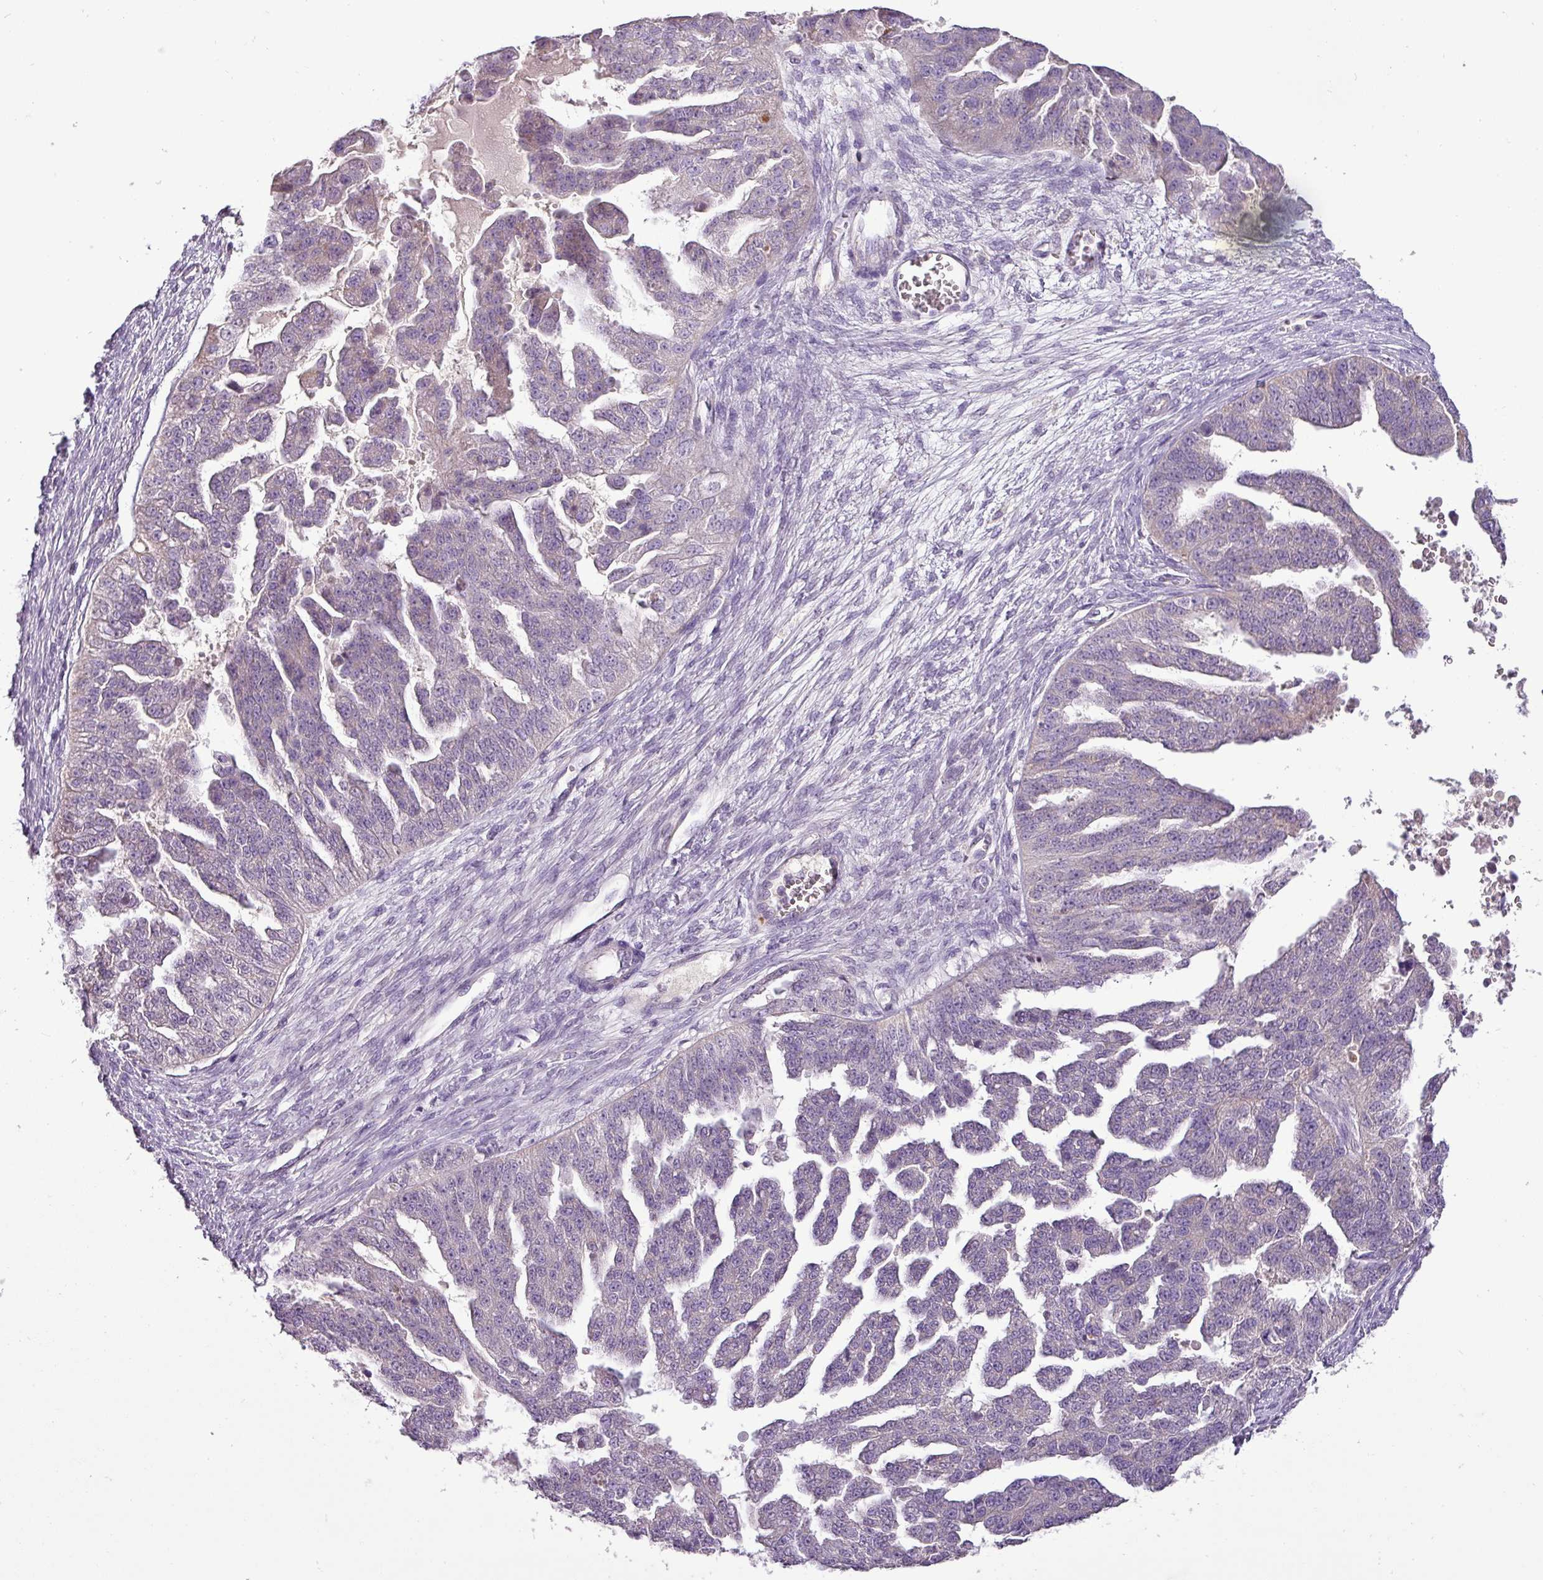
{"staining": {"intensity": "negative", "quantity": "none", "location": "none"}, "tissue": "ovarian cancer", "cell_type": "Tumor cells", "image_type": "cancer", "snomed": [{"axis": "morphology", "description": "Cystadenocarcinoma, serous, NOS"}, {"axis": "topography", "description": "Ovary"}], "caption": "The immunohistochemistry photomicrograph has no significant staining in tumor cells of ovarian serous cystadenocarcinoma tissue.", "gene": "BRINP2", "patient": {"sex": "female", "age": 58}}